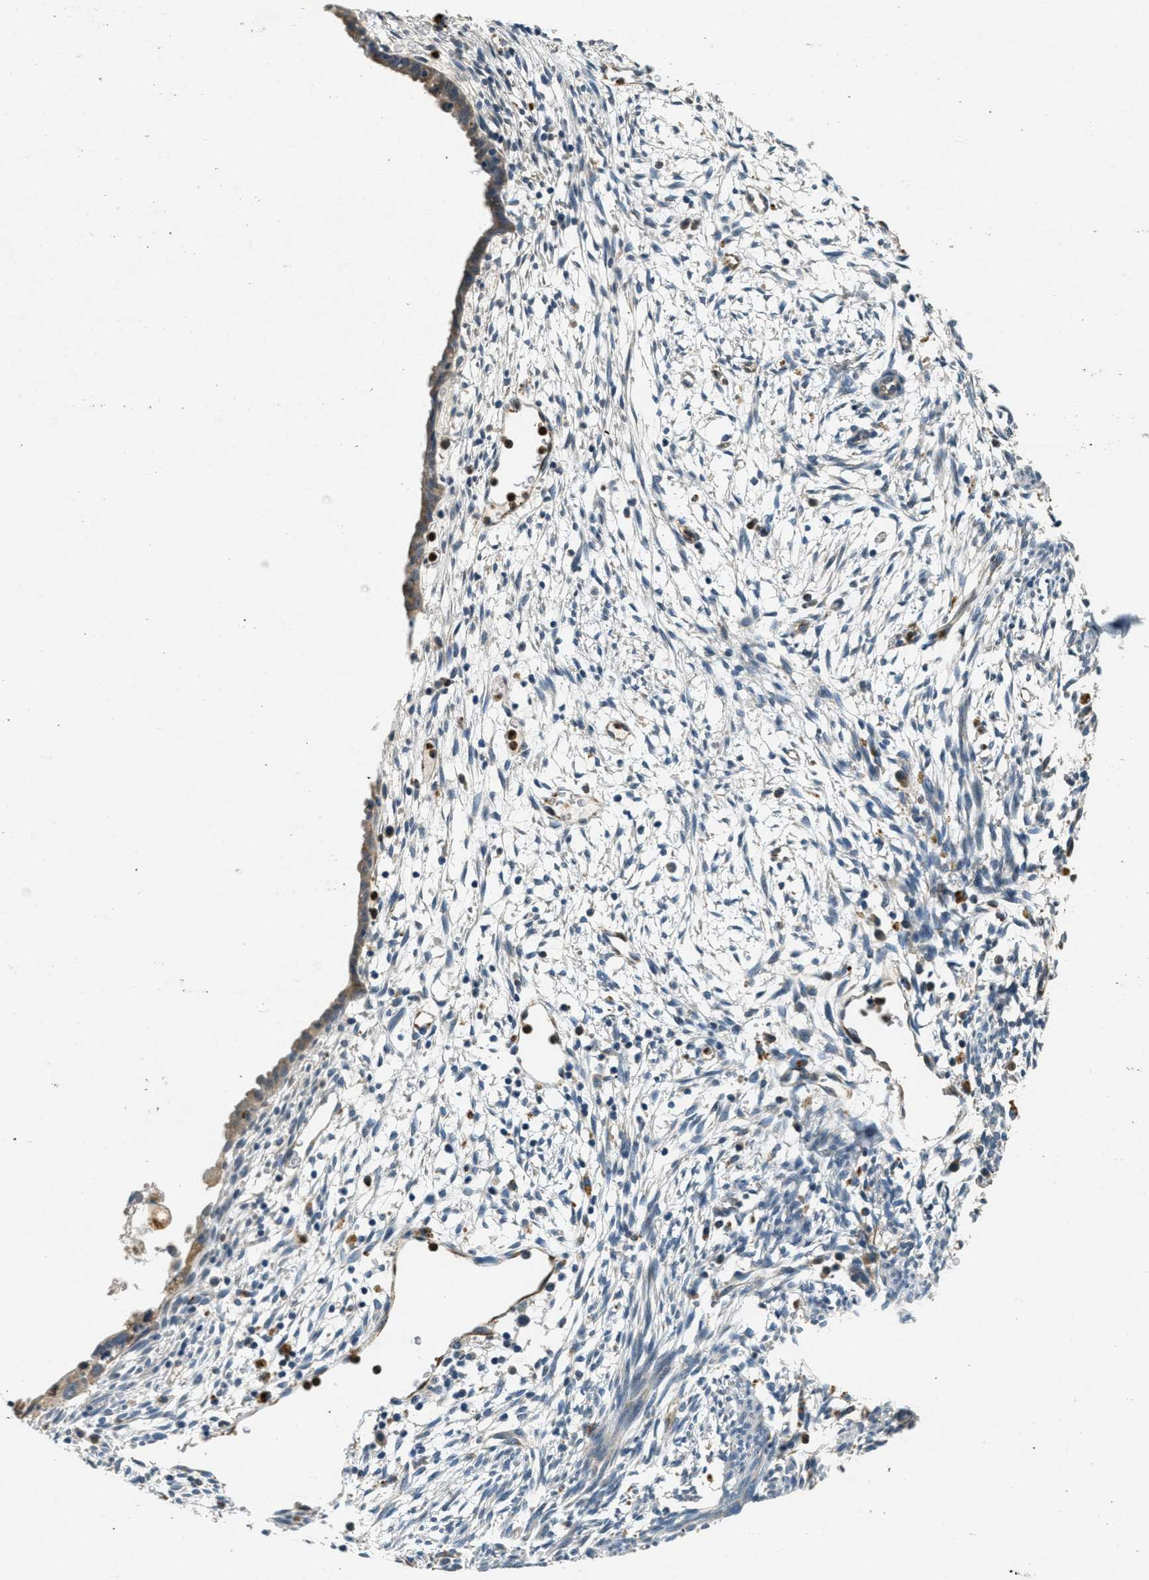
{"staining": {"intensity": "negative", "quantity": "none", "location": "none"}, "tissue": "endometrium", "cell_type": "Cells in endometrial stroma", "image_type": "normal", "snomed": [{"axis": "morphology", "description": "Normal tissue, NOS"}, {"axis": "morphology", "description": "Atrophy, NOS"}, {"axis": "topography", "description": "Uterus"}, {"axis": "topography", "description": "Endometrium"}], "caption": "Immunohistochemistry (IHC) of normal endometrium exhibits no staining in cells in endometrial stroma.", "gene": "RAB3D", "patient": {"sex": "female", "age": 68}}